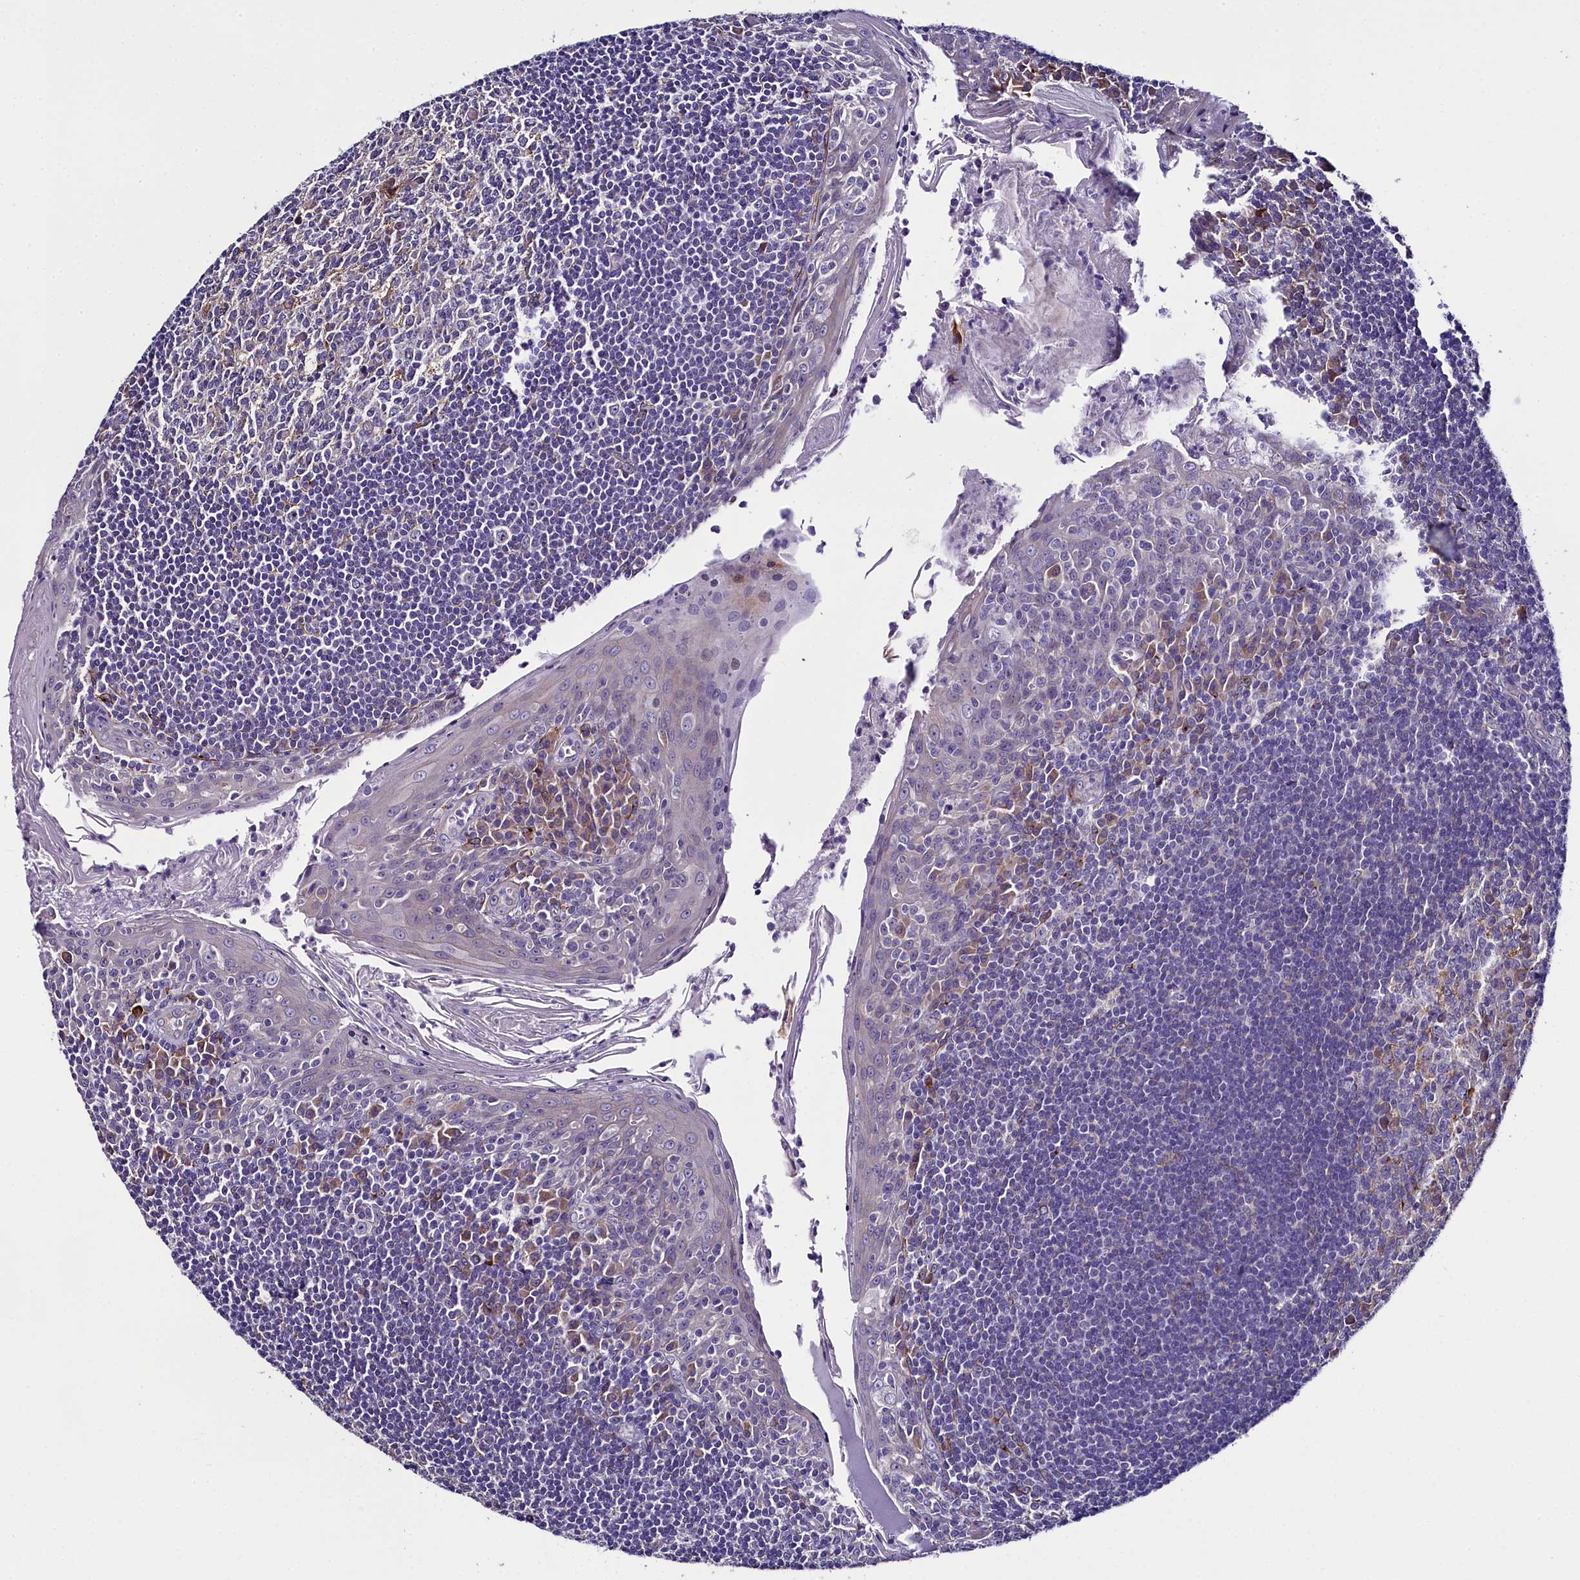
{"staining": {"intensity": "moderate", "quantity": "<25%", "location": "cytoplasmic/membranous"}, "tissue": "tonsil", "cell_type": "Germinal center cells", "image_type": "normal", "snomed": [{"axis": "morphology", "description": "Normal tissue, NOS"}, {"axis": "topography", "description": "Tonsil"}], "caption": "The photomicrograph displays staining of normal tonsil, revealing moderate cytoplasmic/membranous protein positivity (brown color) within germinal center cells. The staining is performed using DAB (3,3'-diaminobenzidine) brown chromogen to label protein expression. The nuclei are counter-stained blue using hematoxylin.", "gene": "MRC2", "patient": {"sex": "male", "age": 27}}